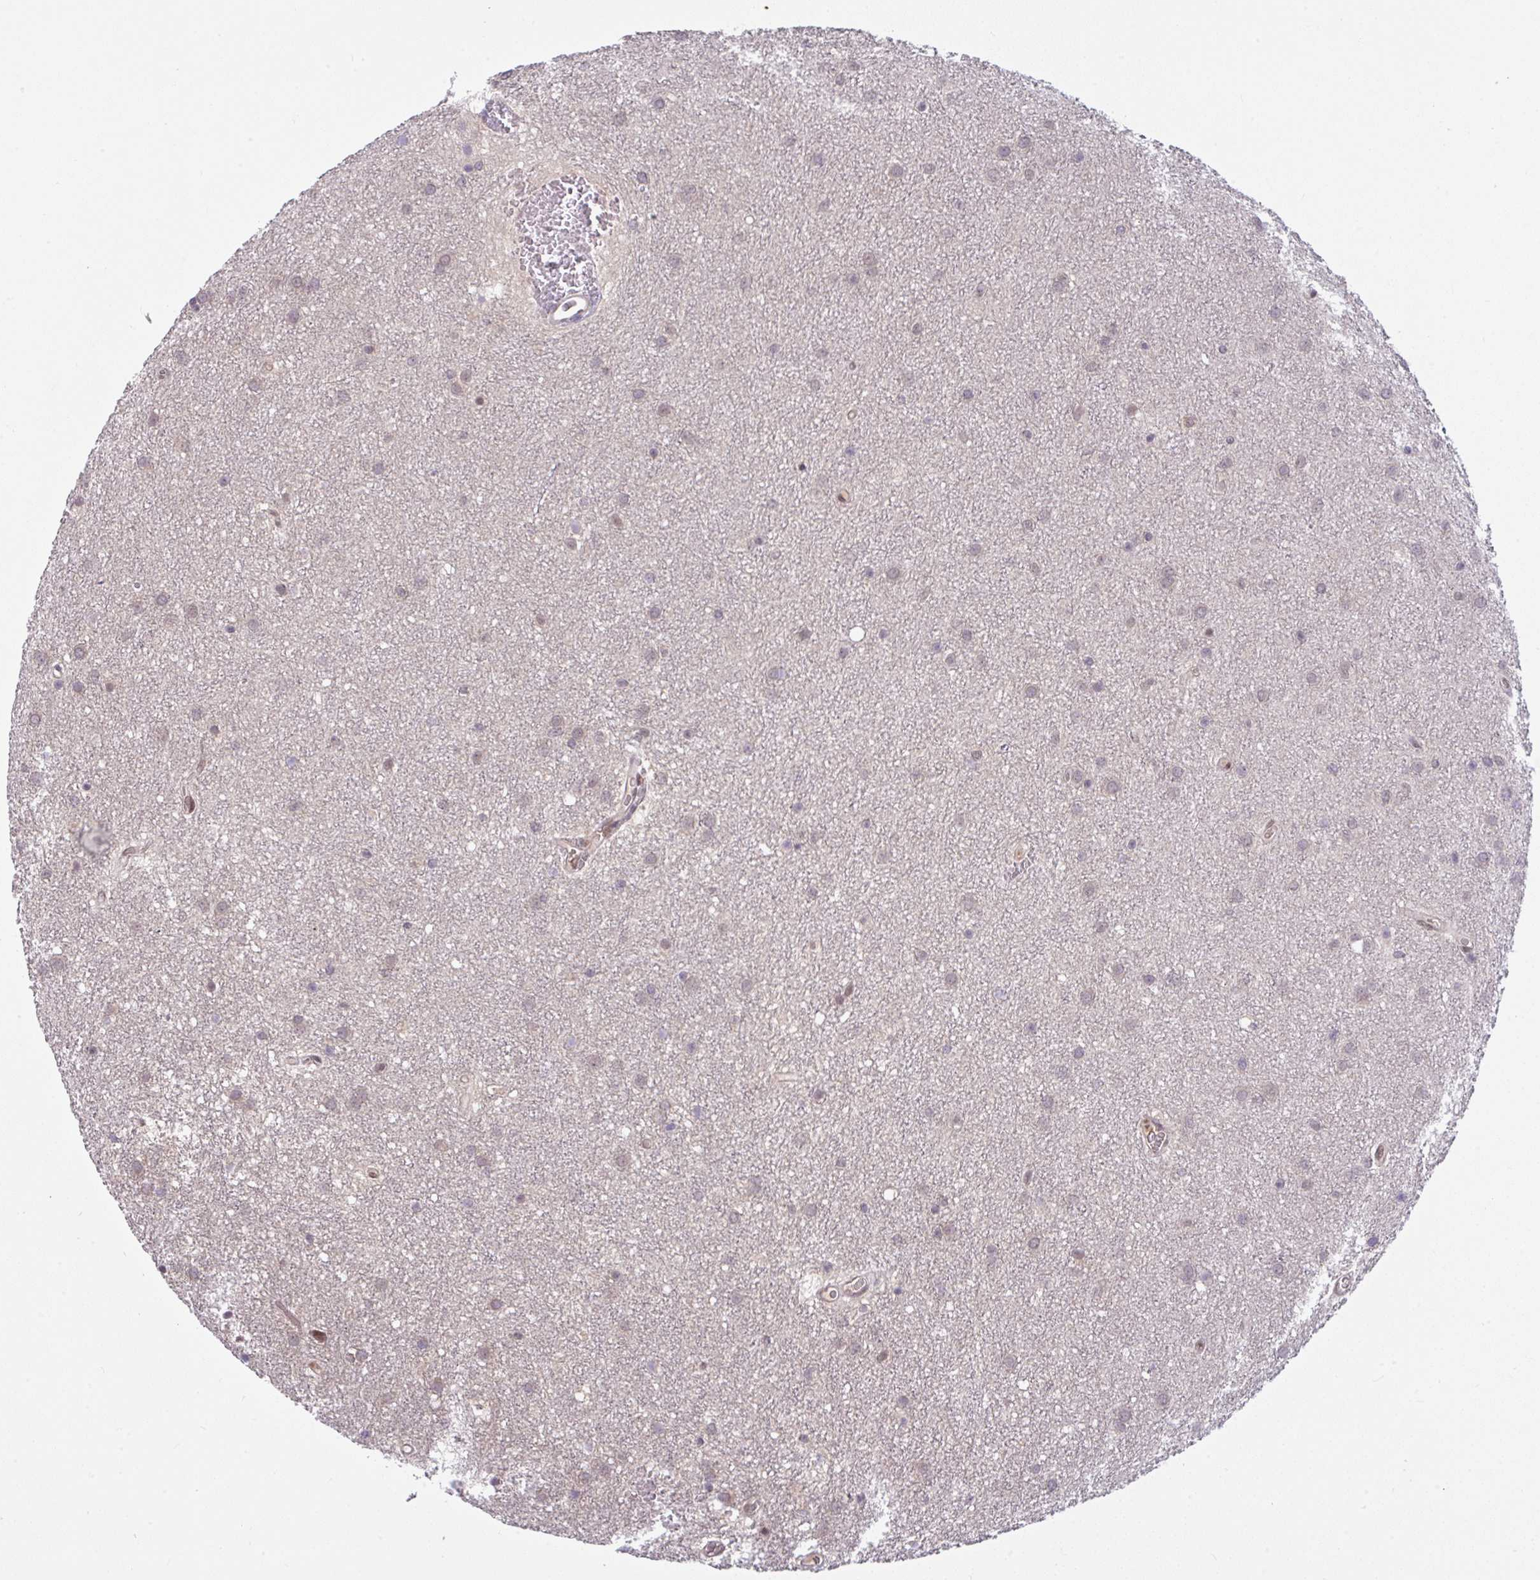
{"staining": {"intensity": "weak", "quantity": ">75%", "location": "nuclear"}, "tissue": "glioma", "cell_type": "Tumor cells", "image_type": "cancer", "snomed": [{"axis": "morphology", "description": "Glioma, malignant, Low grade"}, {"axis": "topography", "description": "Cerebellum"}], "caption": "This is an image of IHC staining of malignant glioma (low-grade), which shows weak staining in the nuclear of tumor cells.", "gene": "KLF2", "patient": {"sex": "female", "age": 5}}